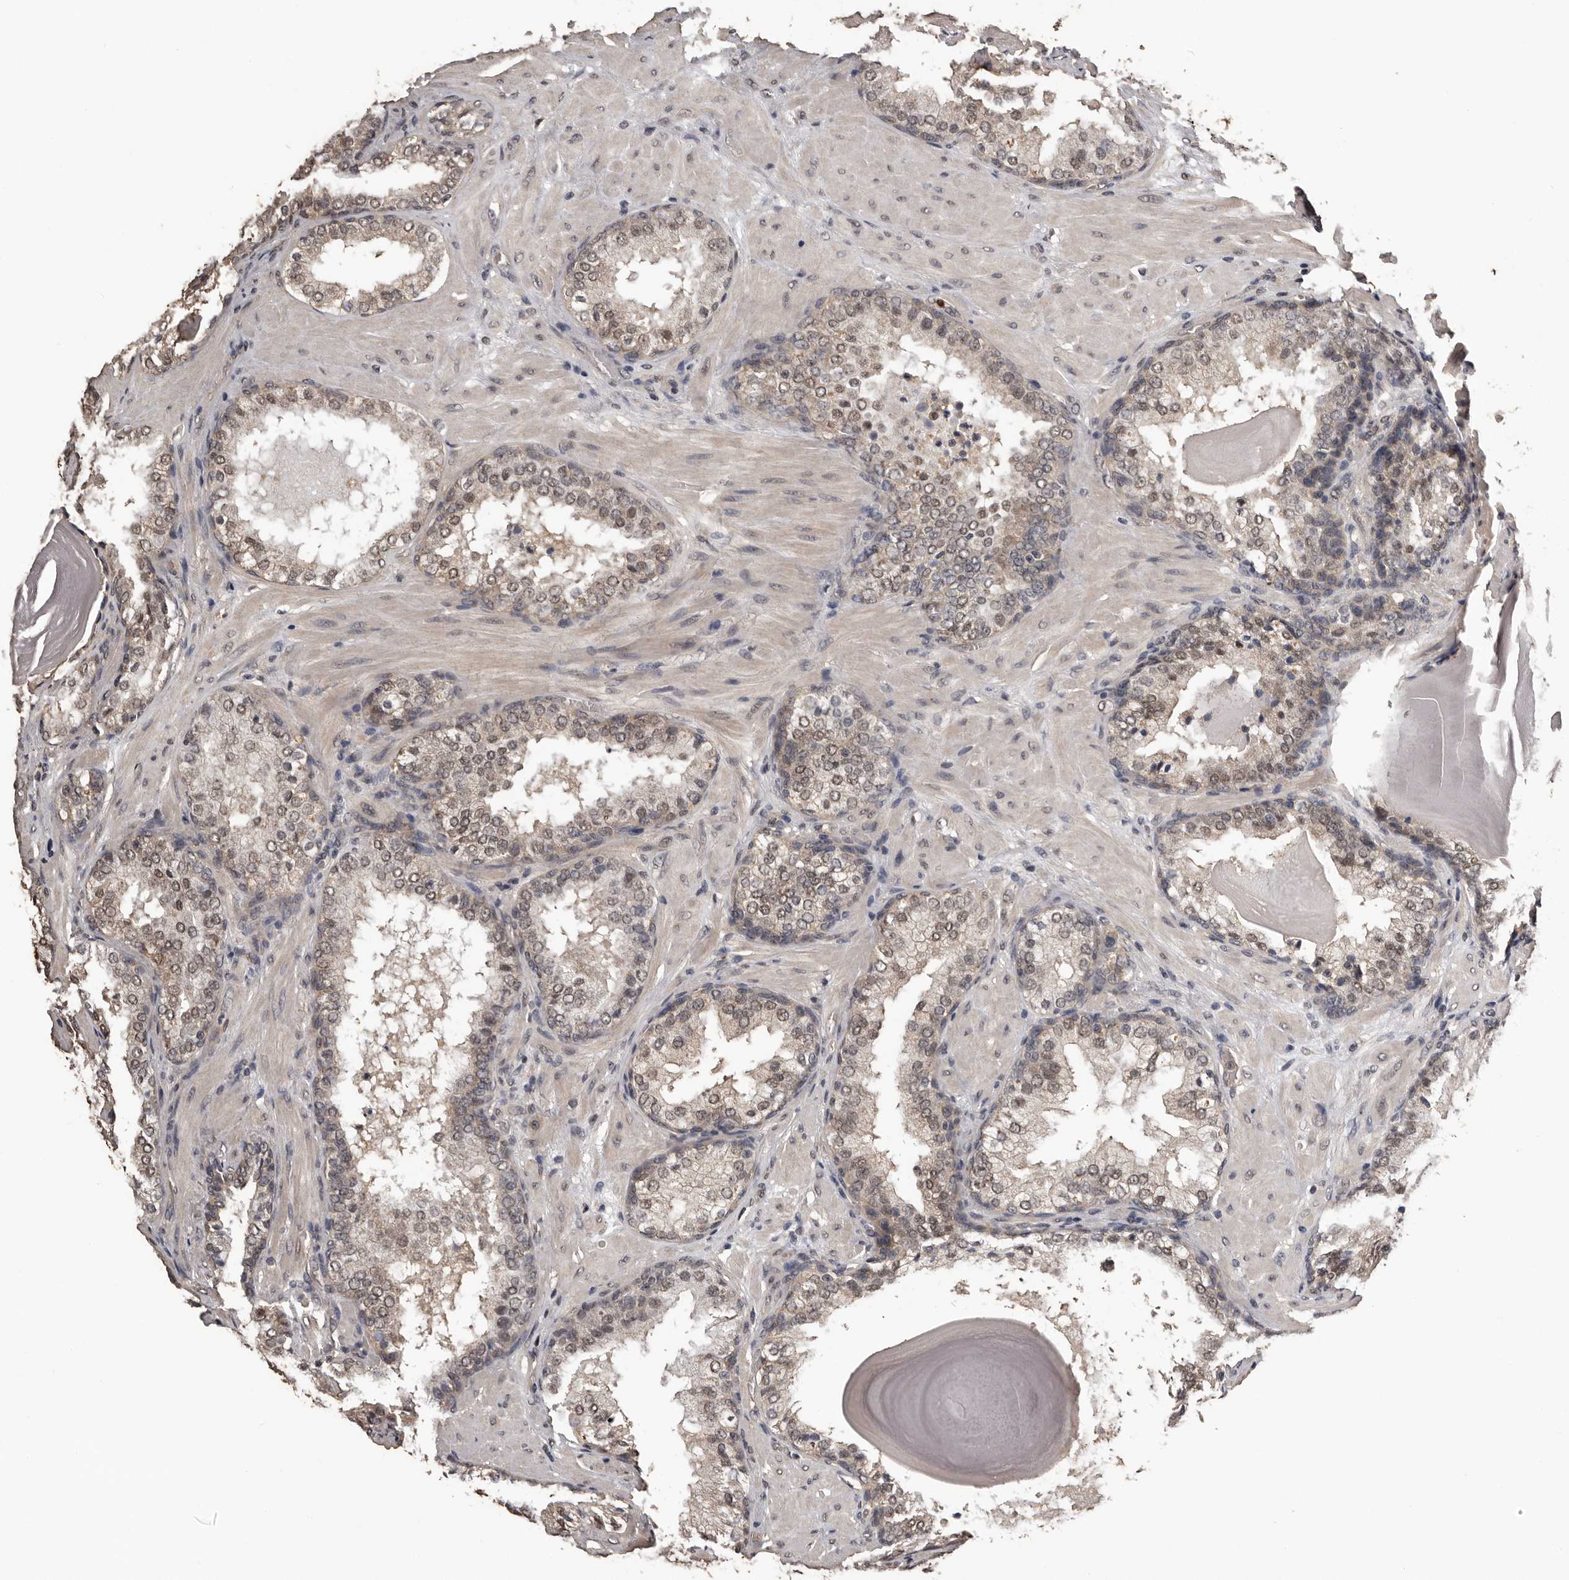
{"staining": {"intensity": "weak", "quantity": "<25%", "location": "nuclear"}, "tissue": "prostate cancer", "cell_type": "Tumor cells", "image_type": "cancer", "snomed": [{"axis": "morphology", "description": "Adenocarcinoma, Medium grade"}, {"axis": "topography", "description": "Prostate"}], "caption": "The histopathology image exhibits no staining of tumor cells in prostate adenocarcinoma (medium-grade).", "gene": "VPS37A", "patient": {"sex": "male", "age": 70}}